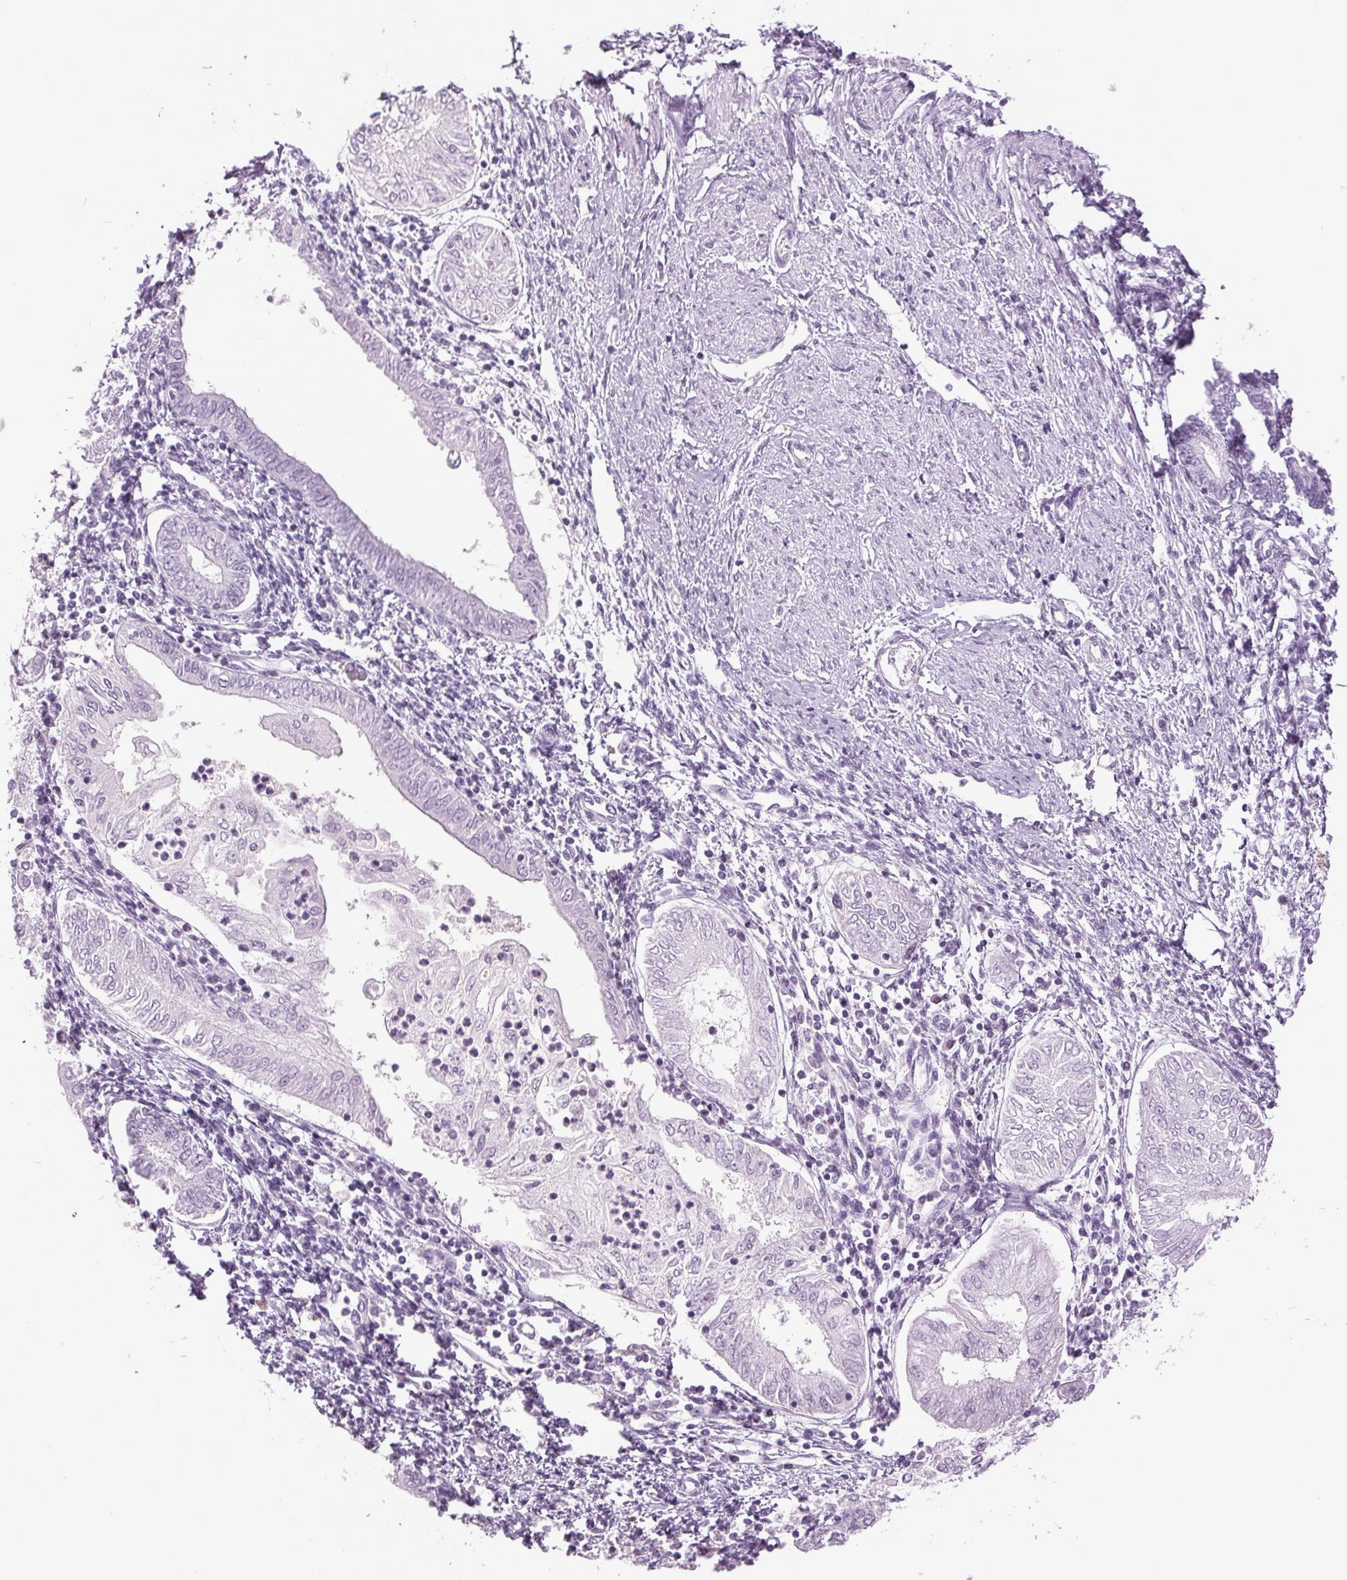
{"staining": {"intensity": "negative", "quantity": "none", "location": "none"}, "tissue": "endometrial cancer", "cell_type": "Tumor cells", "image_type": "cancer", "snomed": [{"axis": "morphology", "description": "Adenocarcinoma, NOS"}, {"axis": "topography", "description": "Endometrium"}], "caption": "A high-resolution histopathology image shows immunohistochemistry (IHC) staining of endometrial cancer (adenocarcinoma), which exhibits no significant staining in tumor cells. Brightfield microscopy of IHC stained with DAB (brown) and hematoxylin (blue), captured at high magnification.", "gene": "DNAJC6", "patient": {"sex": "female", "age": 68}}